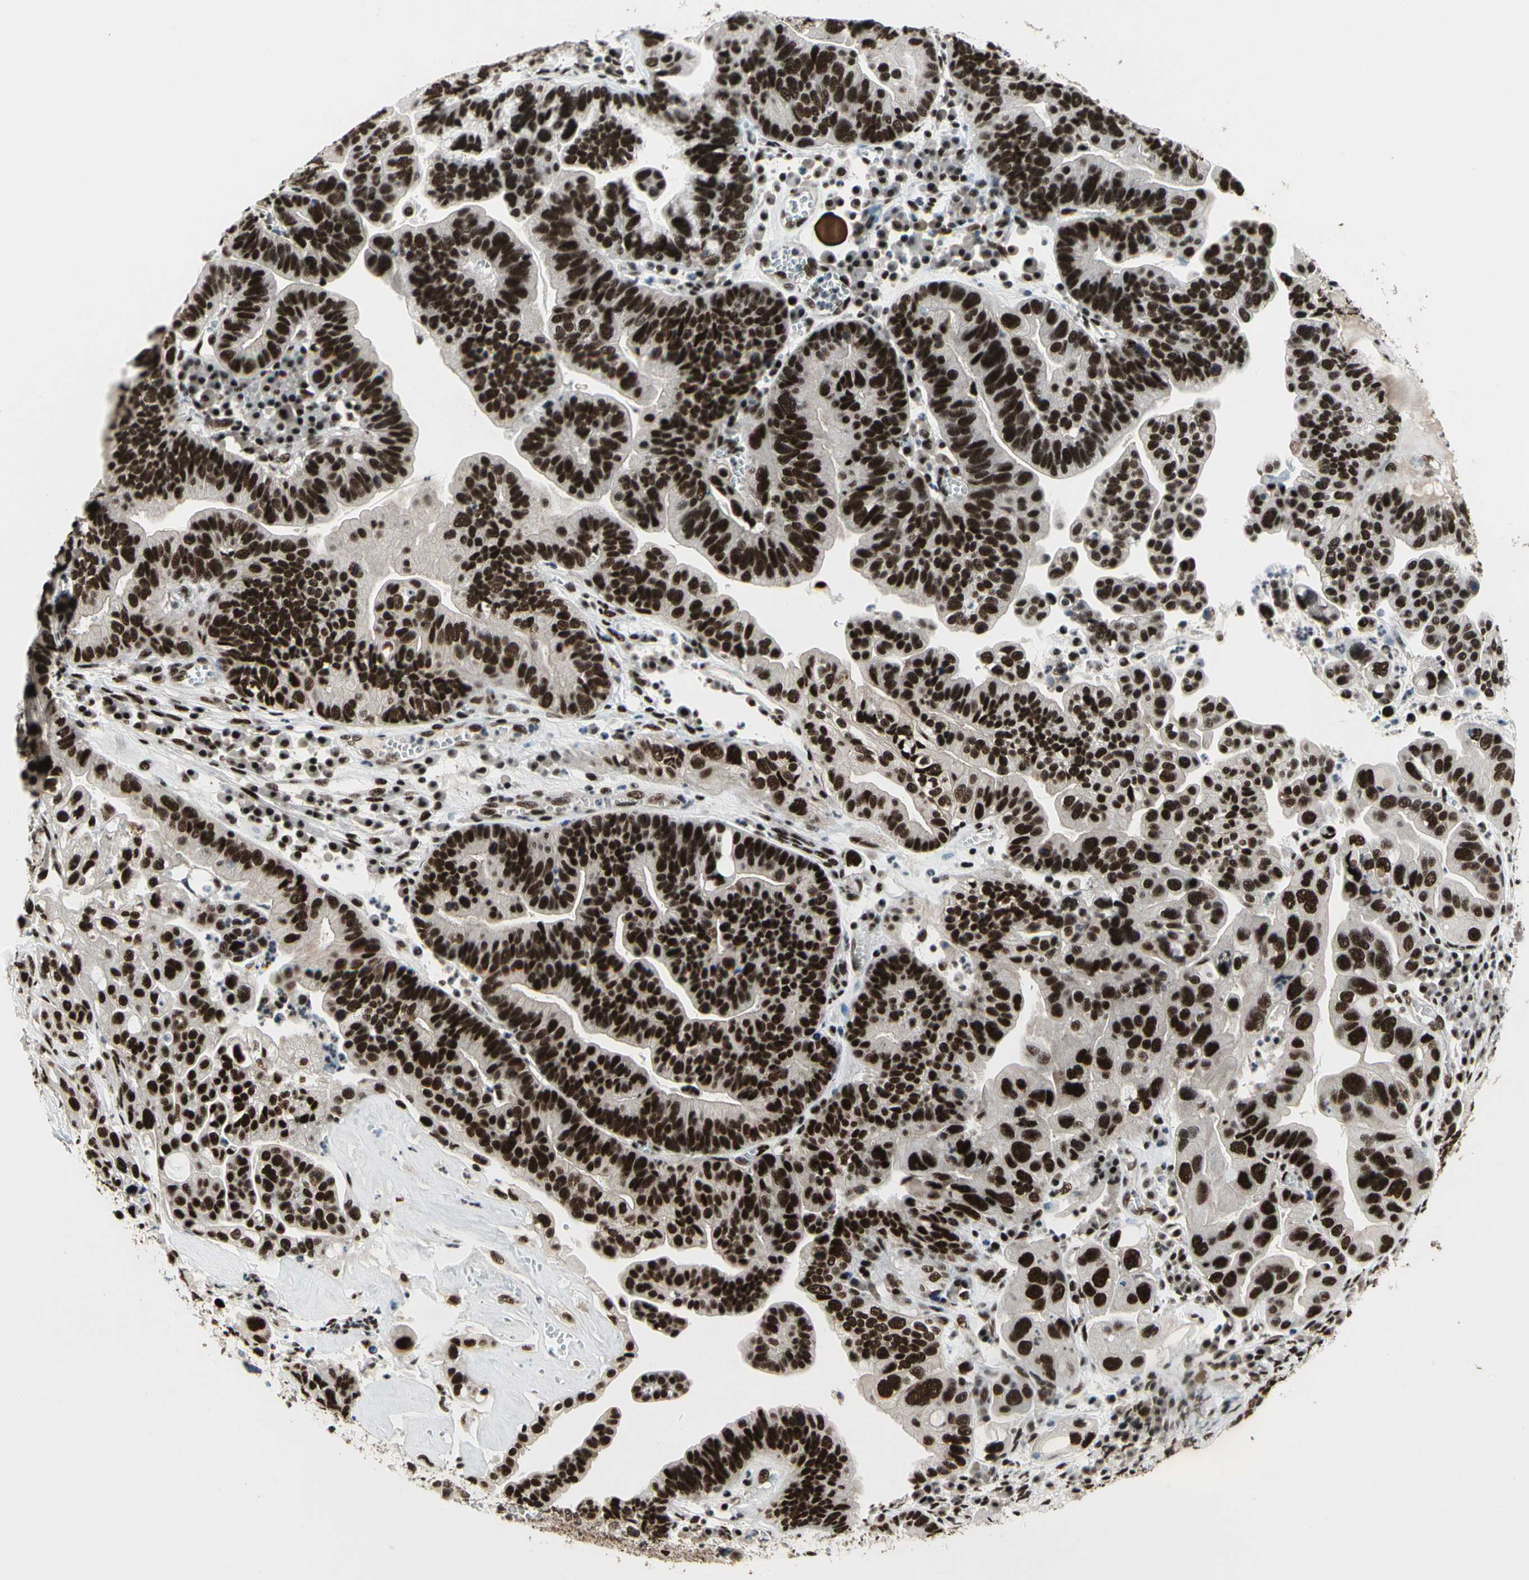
{"staining": {"intensity": "strong", "quantity": ">75%", "location": "nuclear"}, "tissue": "ovarian cancer", "cell_type": "Tumor cells", "image_type": "cancer", "snomed": [{"axis": "morphology", "description": "Cystadenocarcinoma, serous, NOS"}, {"axis": "topography", "description": "Ovary"}], "caption": "DAB (3,3'-diaminobenzidine) immunohistochemical staining of ovarian cancer reveals strong nuclear protein expression in about >75% of tumor cells.", "gene": "SRSF11", "patient": {"sex": "female", "age": 56}}